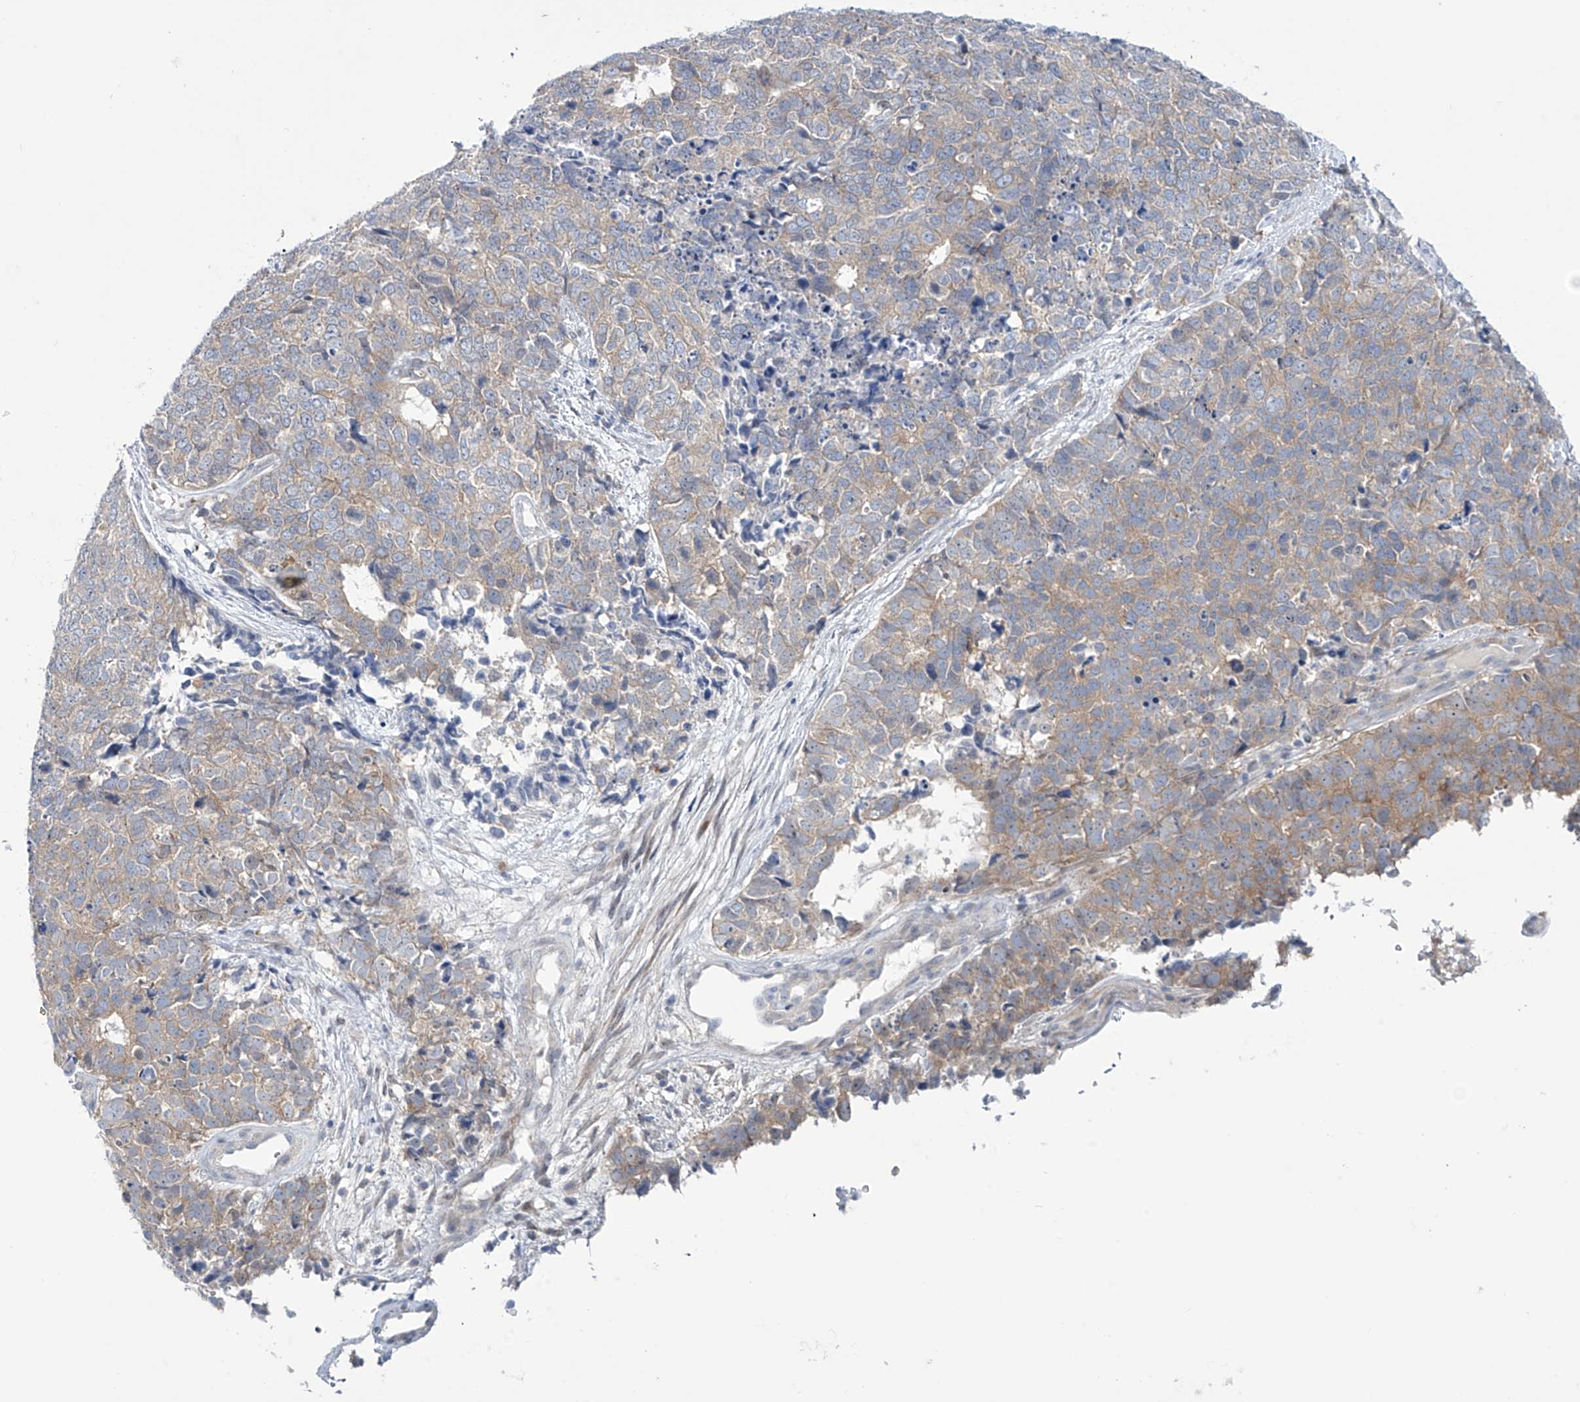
{"staining": {"intensity": "weak", "quantity": ">75%", "location": "cytoplasmic/membranous"}, "tissue": "cervical cancer", "cell_type": "Tumor cells", "image_type": "cancer", "snomed": [{"axis": "morphology", "description": "Squamous cell carcinoma, NOS"}, {"axis": "topography", "description": "Cervix"}], "caption": "Cervical cancer (squamous cell carcinoma) stained for a protein displays weak cytoplasmic/membranous positivity in tumor cells.", "gene": "TRIM60", "patient": {"sex": "female", "age": 63}}